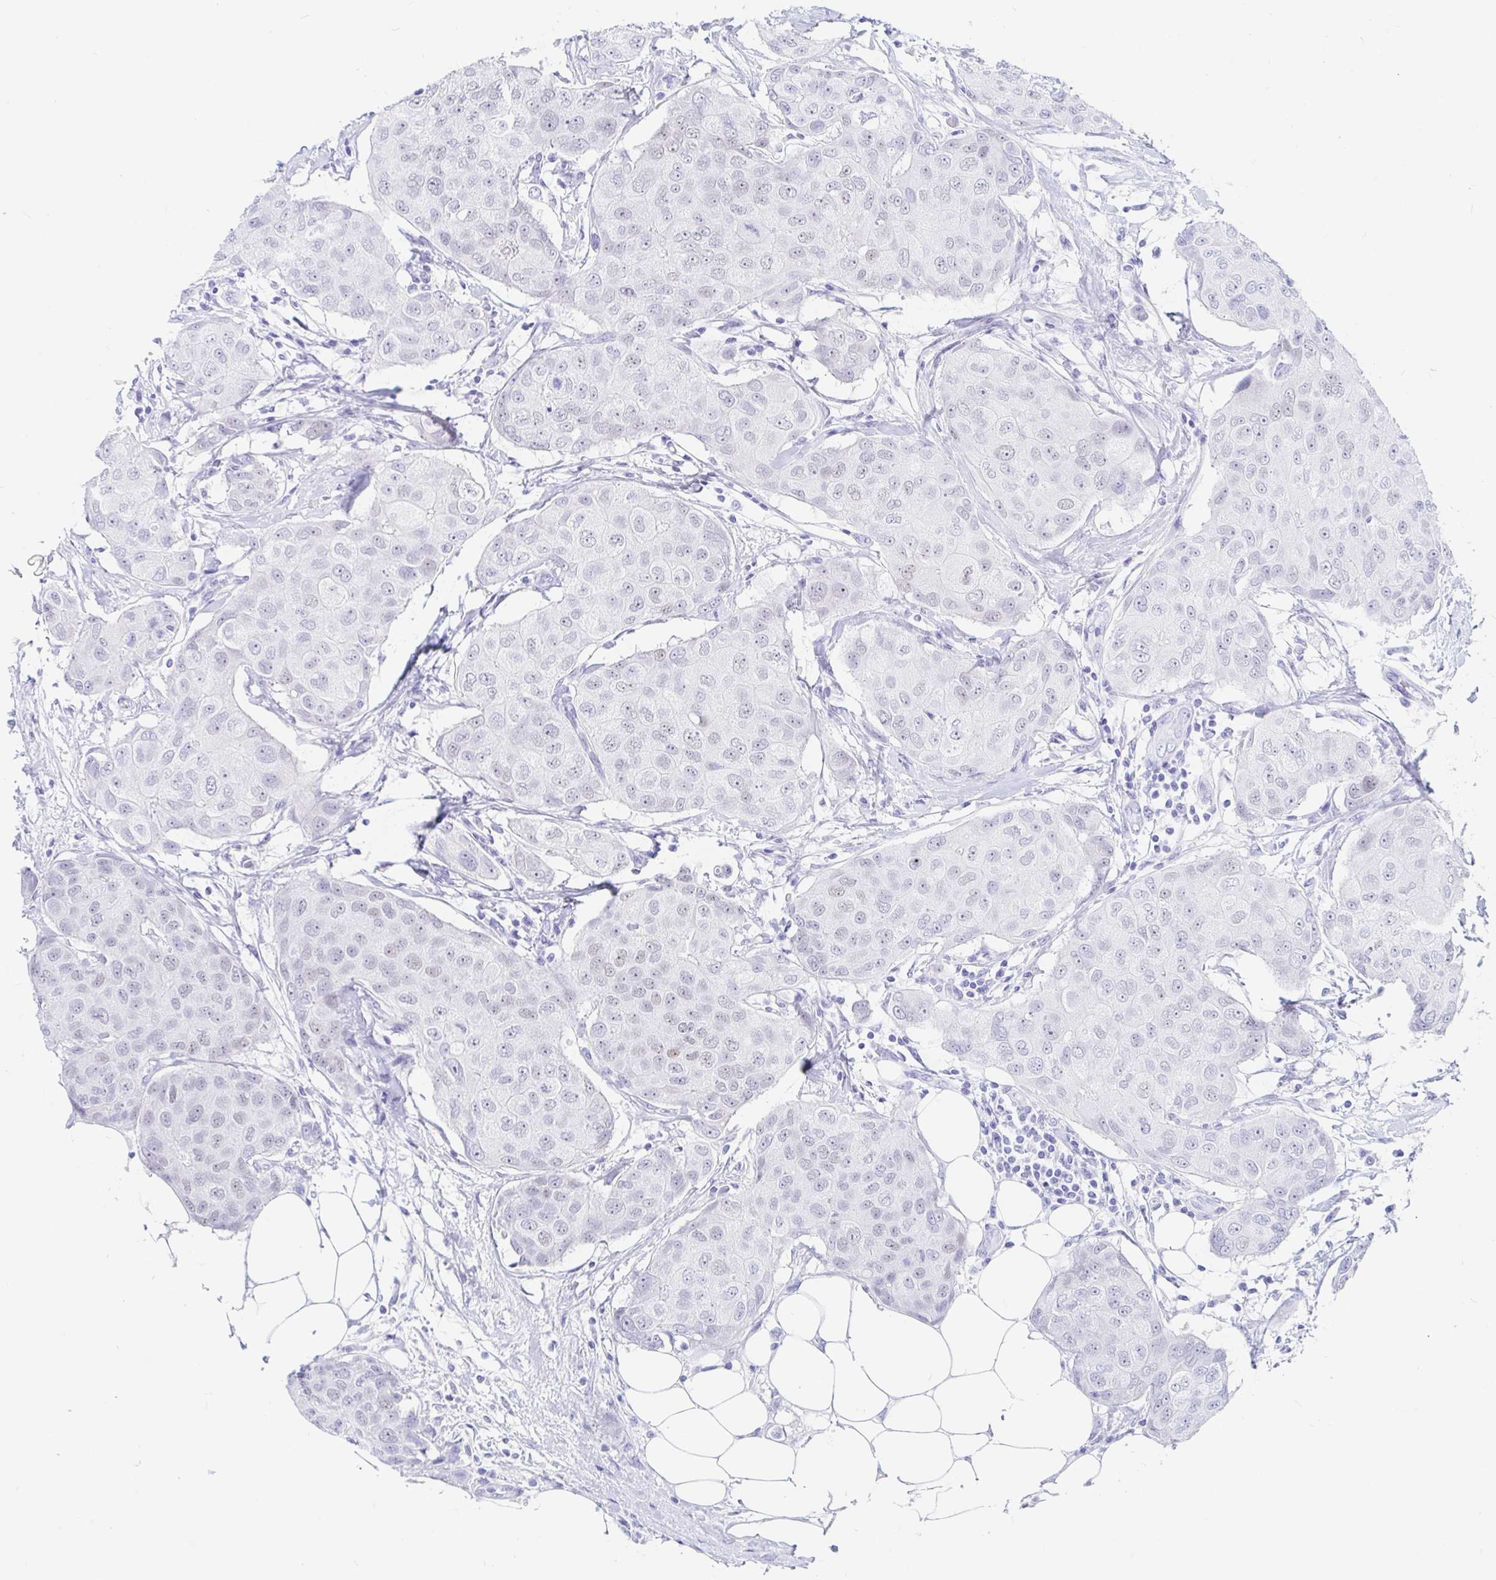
{"staining": {"intensity": "weak", "quantity": "<25%", "location": "nuclear"}, "tissue": "breast cancer", "cell_type": "Tumor cells", "image_type": "cancer", "snomed": [{"axis": "morphology", "description": "Duct carcinoma"}, {"axis": "topography", "description": "Breast"}, {"axis": "topography", "description": "Lymph node"}], "caption": "An image of human invasive ductal carcinoma (breast) is negative for staining in tumor cells.", "gene": "OR6T1", "patient": {"sex": "female", "age": 80}}